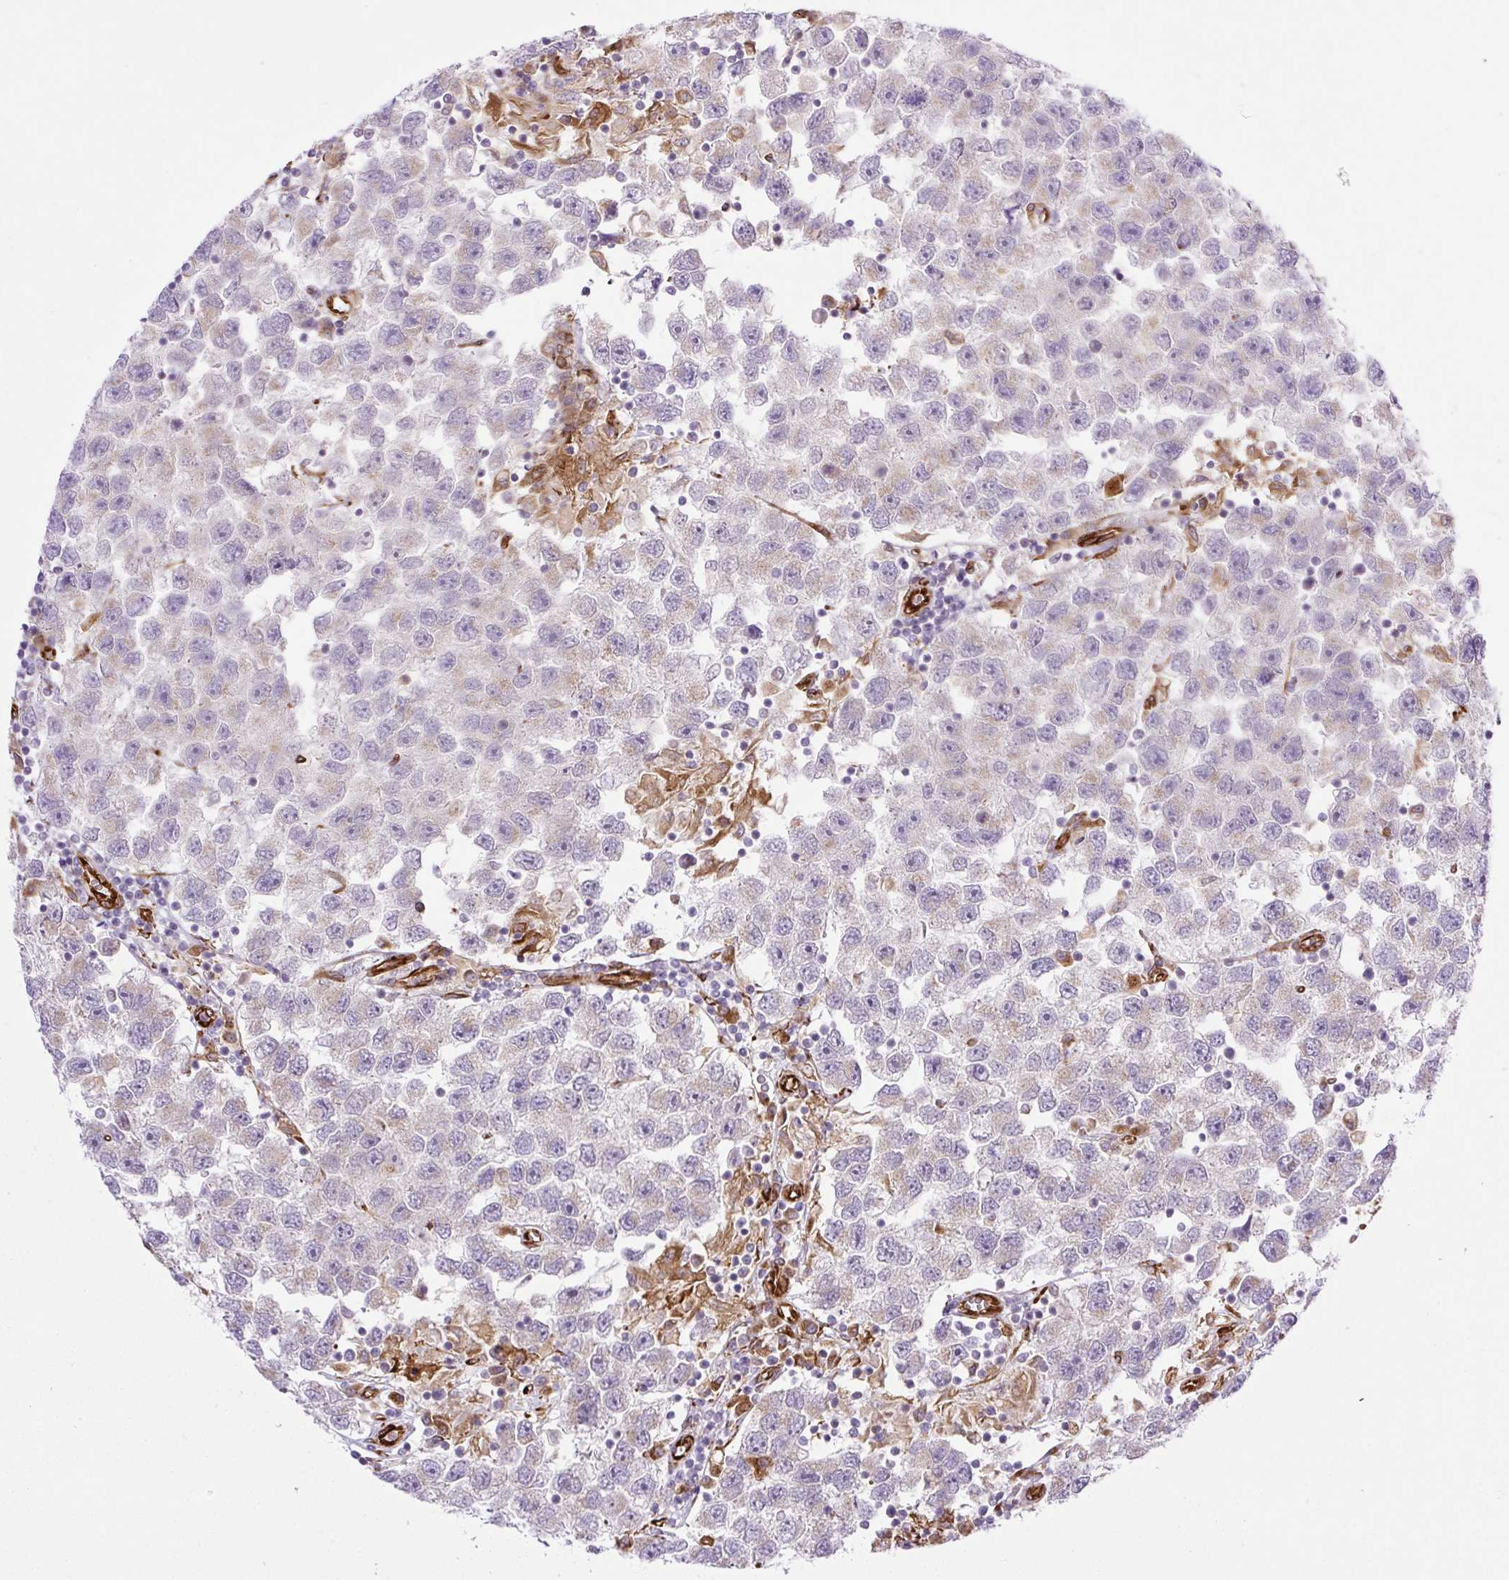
{"staining": {"intensity": "weak", "quantity": "<25%", "location": "cytoplasmic/membranous"}, "tissue": "testis cancer", "cell_type": "Tumor cells", "image_type": "cancer", "snomed": [{"axis": "morphology", "description": "Seminoma, NOS"}, {"axis": "topography", "description": "Testis"}], "caption": "This is an immunohistochemistry photomicrograph of human testis cancer (seminoma). There is no staining in tumor cells.", "gene": "RAB30", "patient": {"sex": "male", "age": 26}}